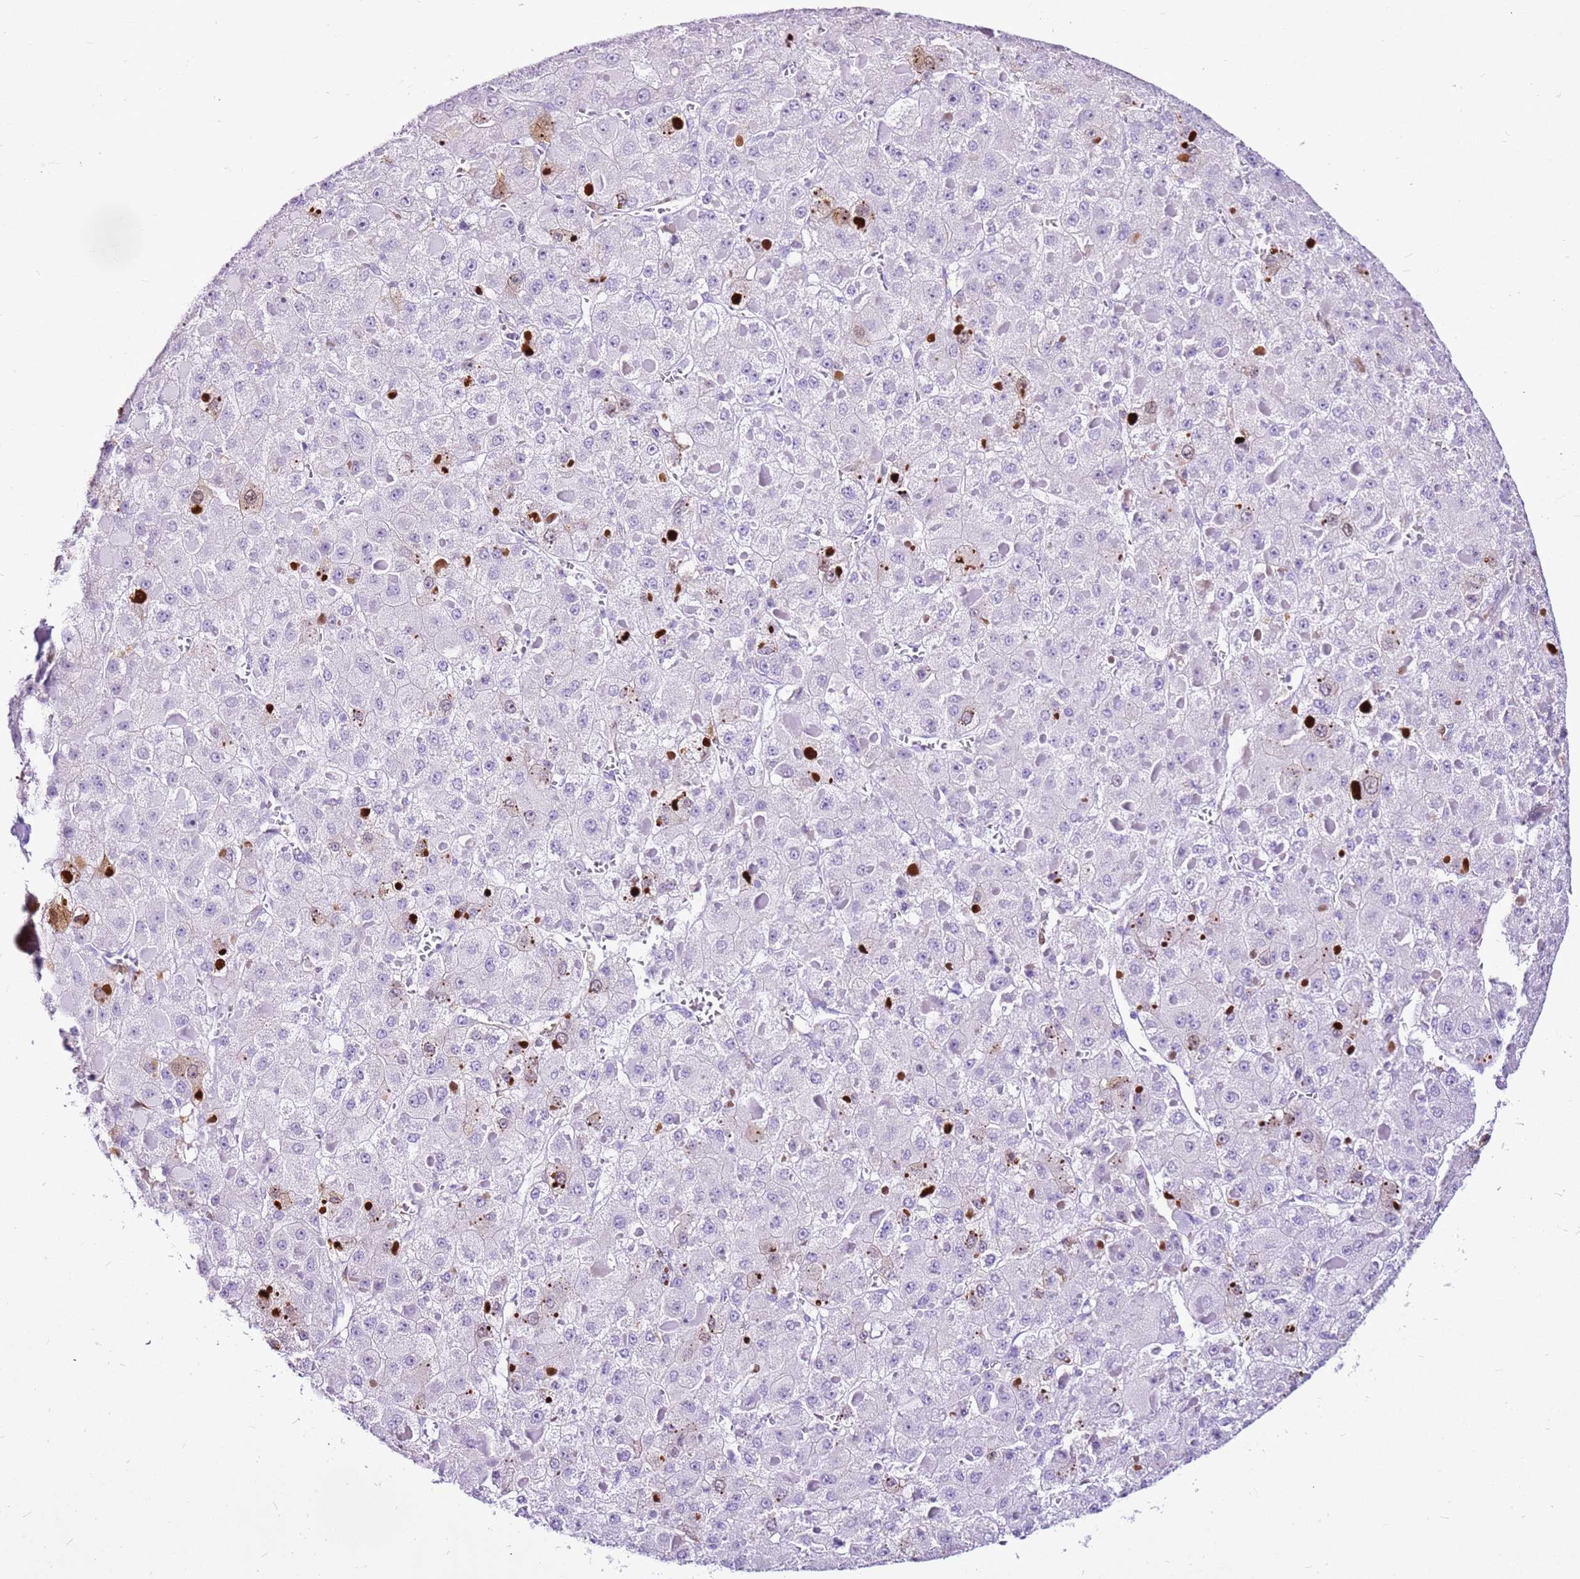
{"staining": {"intensity": "negative", "quantity": "none", "location": "none"}, "tissue": "liver cancer", "cell_type": "Tumor cells", "image_type": "cancer", "snomed": [{"axis": "morphology", "description": "Carcinoma, Hepatocellular, NOS"}, {"axis": "topography", "description": "Liver"}], "caption": "Immunohistochemistry (IHC) of liver hepatocellular carcinoma demonstrates no positivity in tumor cells.", "gene": "SPC25", "patient": {"sex": "female", "age": 73}}